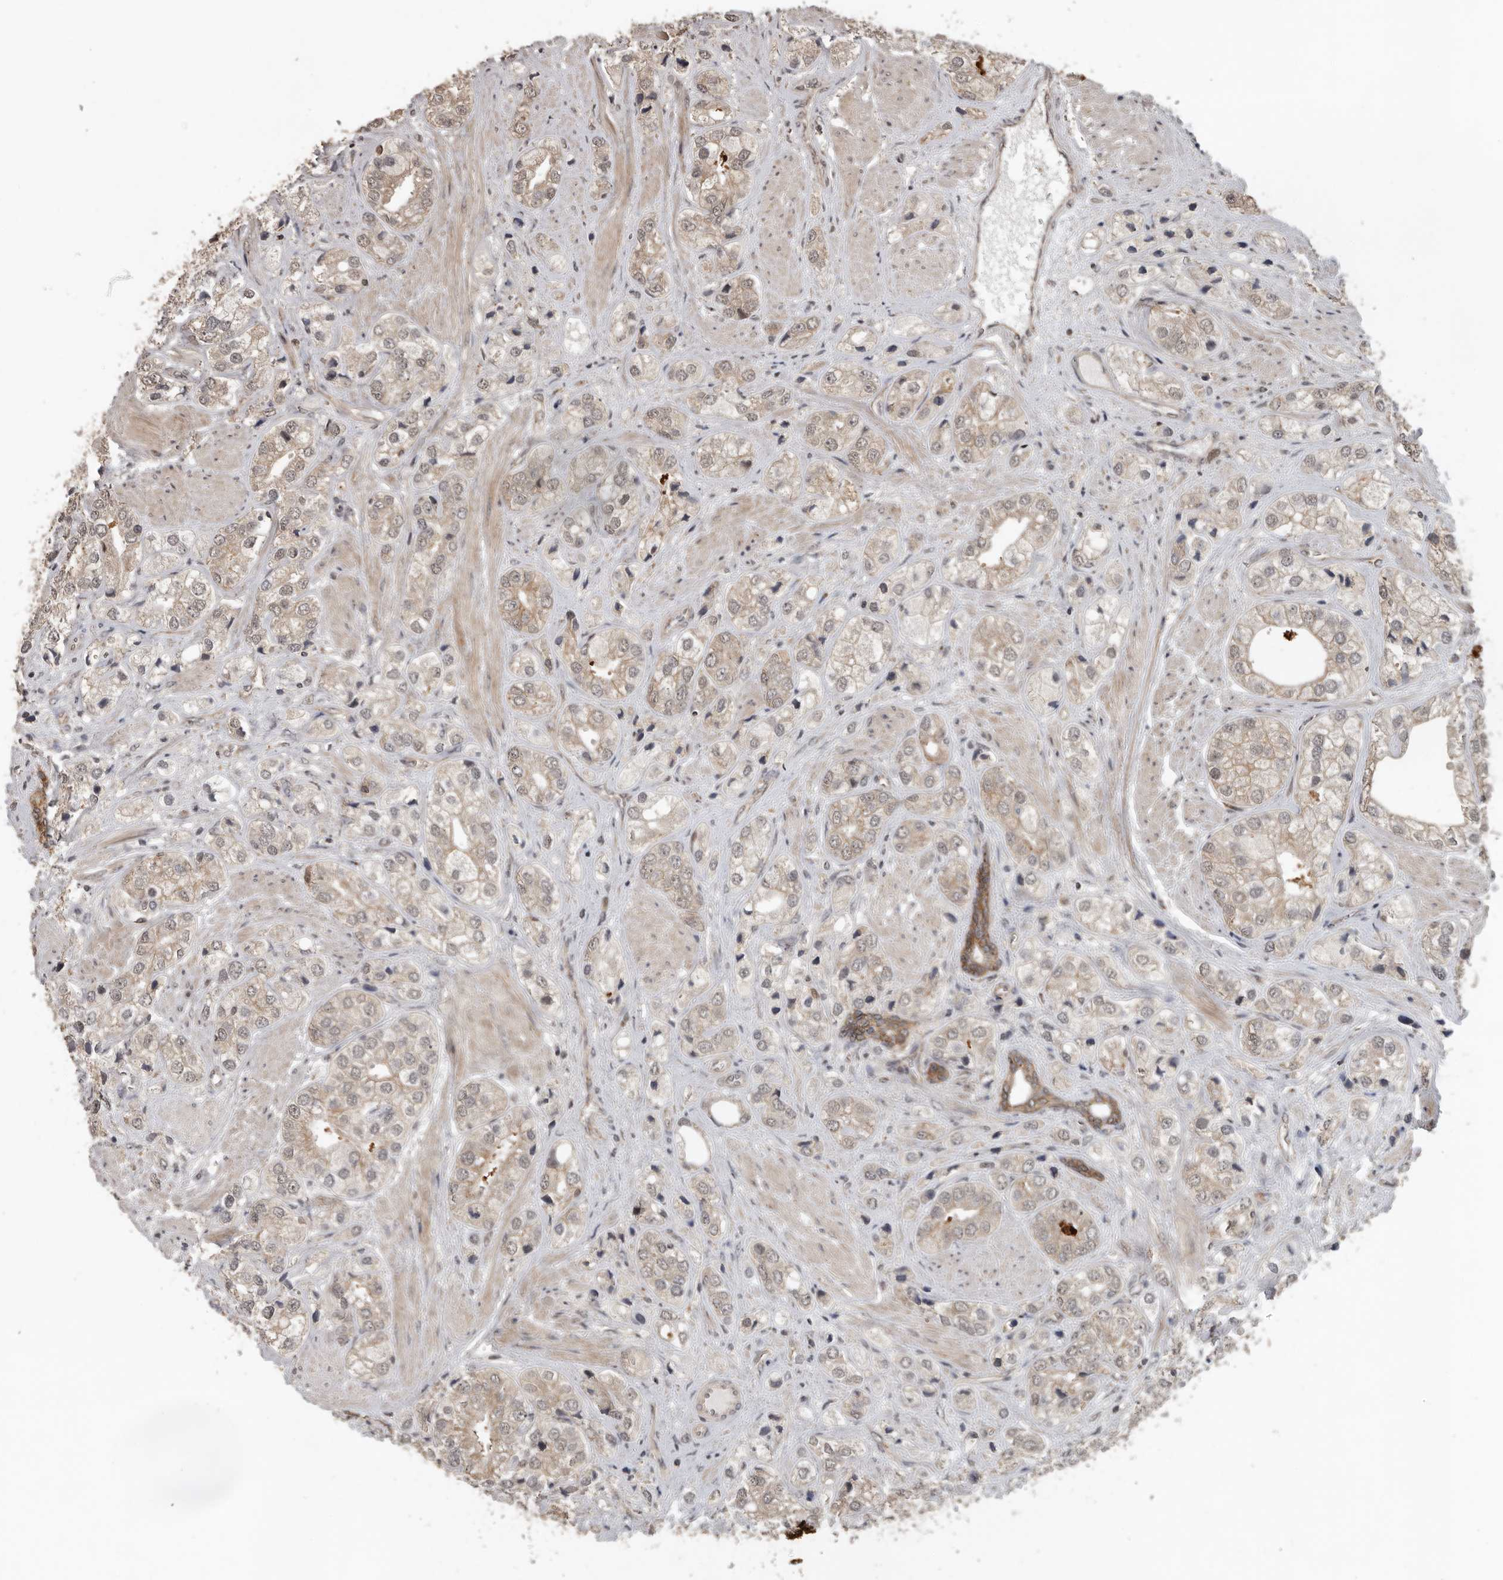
{"staining": {"intensity": "moderate", "quantity": "25%-75%", "location": "cytoplasmic/membranous"}, "tissue": "prostate cancer", "cell_type": "Tumor cells", "image_type": "cancer", "snomed": [{"axis": "morphology", "description": "Adenocarcinoma, High grade"}, {"axis": "topography", "description": "Prostate"}], "caption": "Protein expression by immunohistochemistry (IHC) exhibits moderate cytoplasmic/membranous expression in about 25%-75% of tumor cells in adenocarcinoma (high-grade) (prostate).", "gene": "CEP350", "patient": {"sex": "male", "age": 50}}